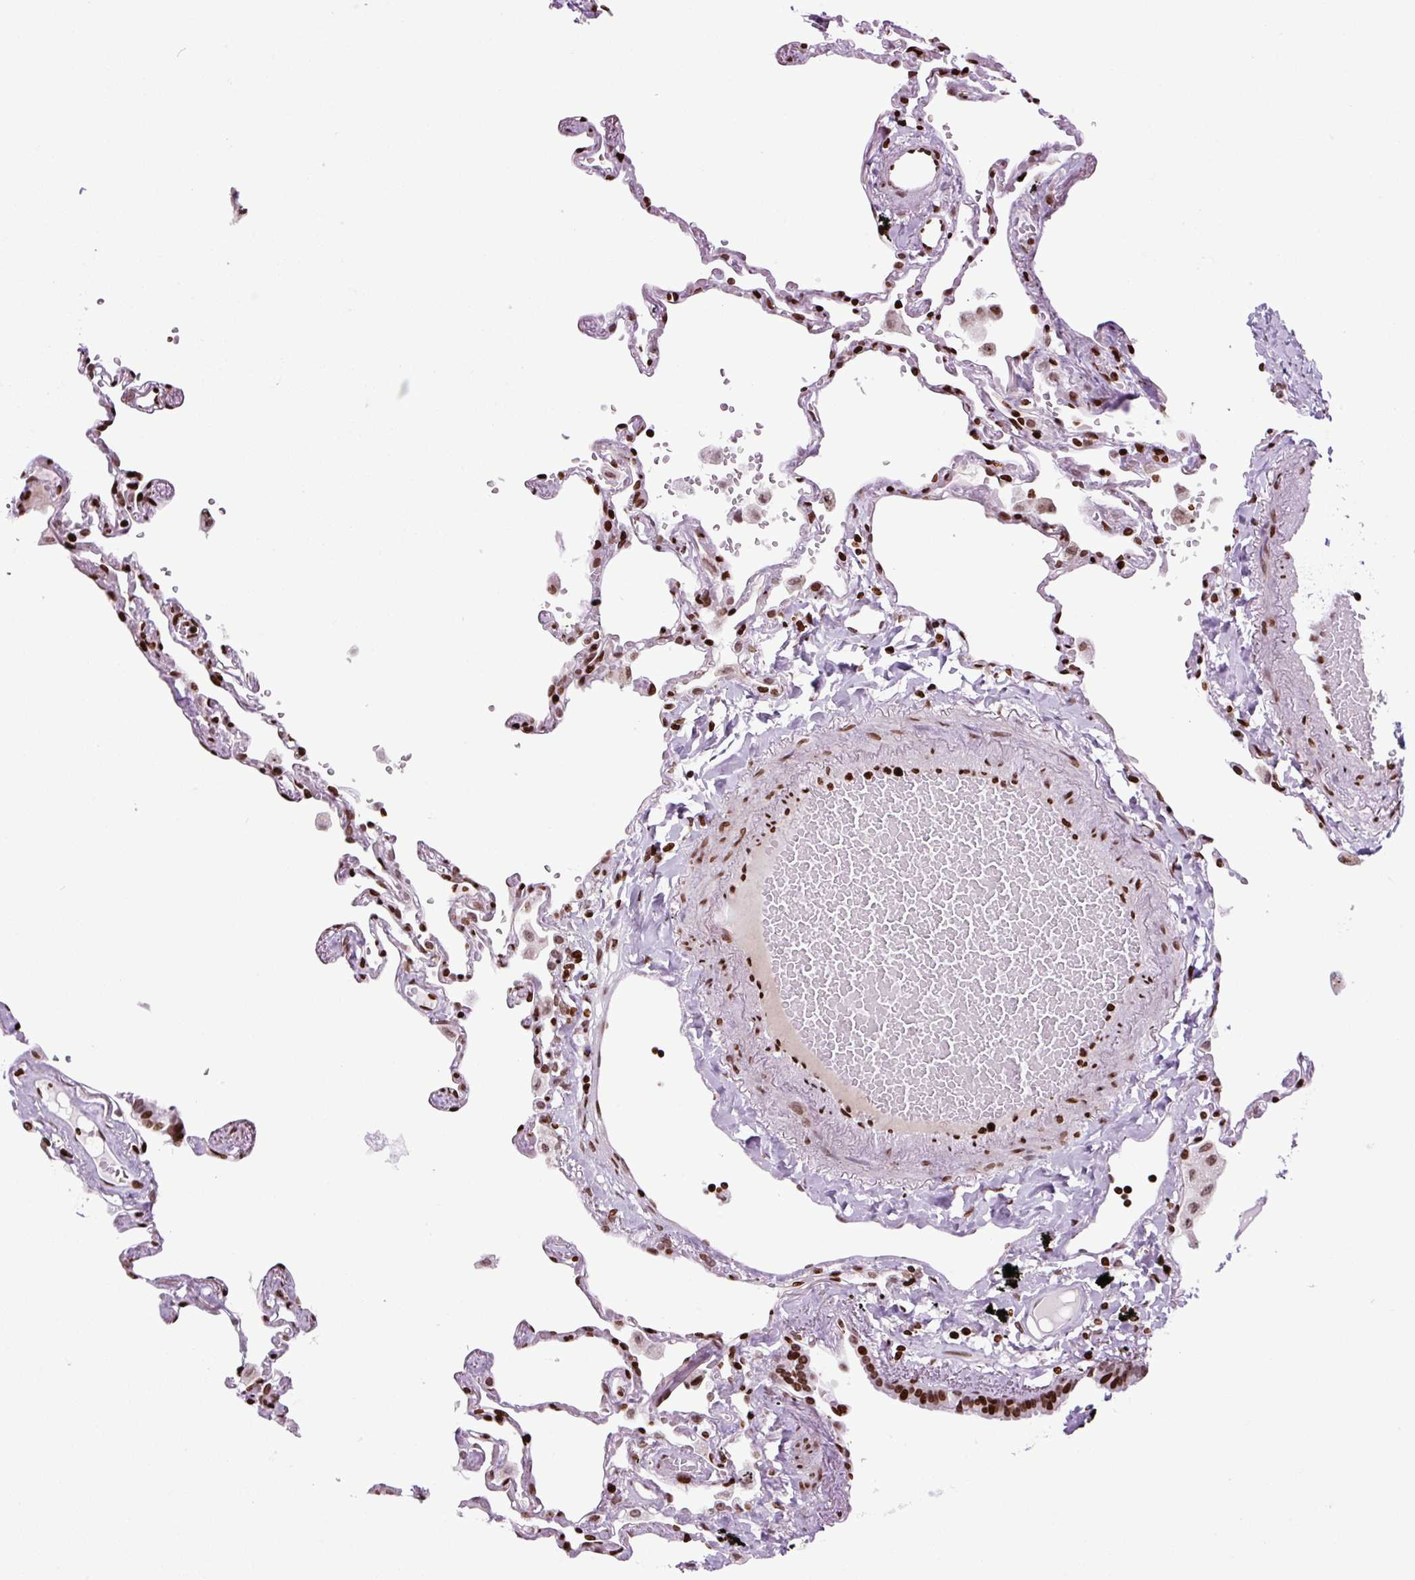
{"staining": {"intensity": "strong", "quantity": "25%-75%", "location": "nuclear"}, "tissue": "lung", "cell_type": "Alveolar cells", "image_type": "normal", "snomed": [{"axis": "morphology", "description": "Normal tissue, NOS"}, {"axis": "topography", "description": "Lung"}], "caption": "An immunohistochemistry (IHC) photomicrograph of benign tissue is shown. Protein staining in brown highlights strong nuclear positivity in lung within alveolar cells. The staining is performed using DAB brown chromogen to label protein expression. The nuclei are counter-stained blue using hematoxylin.", "gene": "H1", "patient": {"sex": "female", "age": 67}}